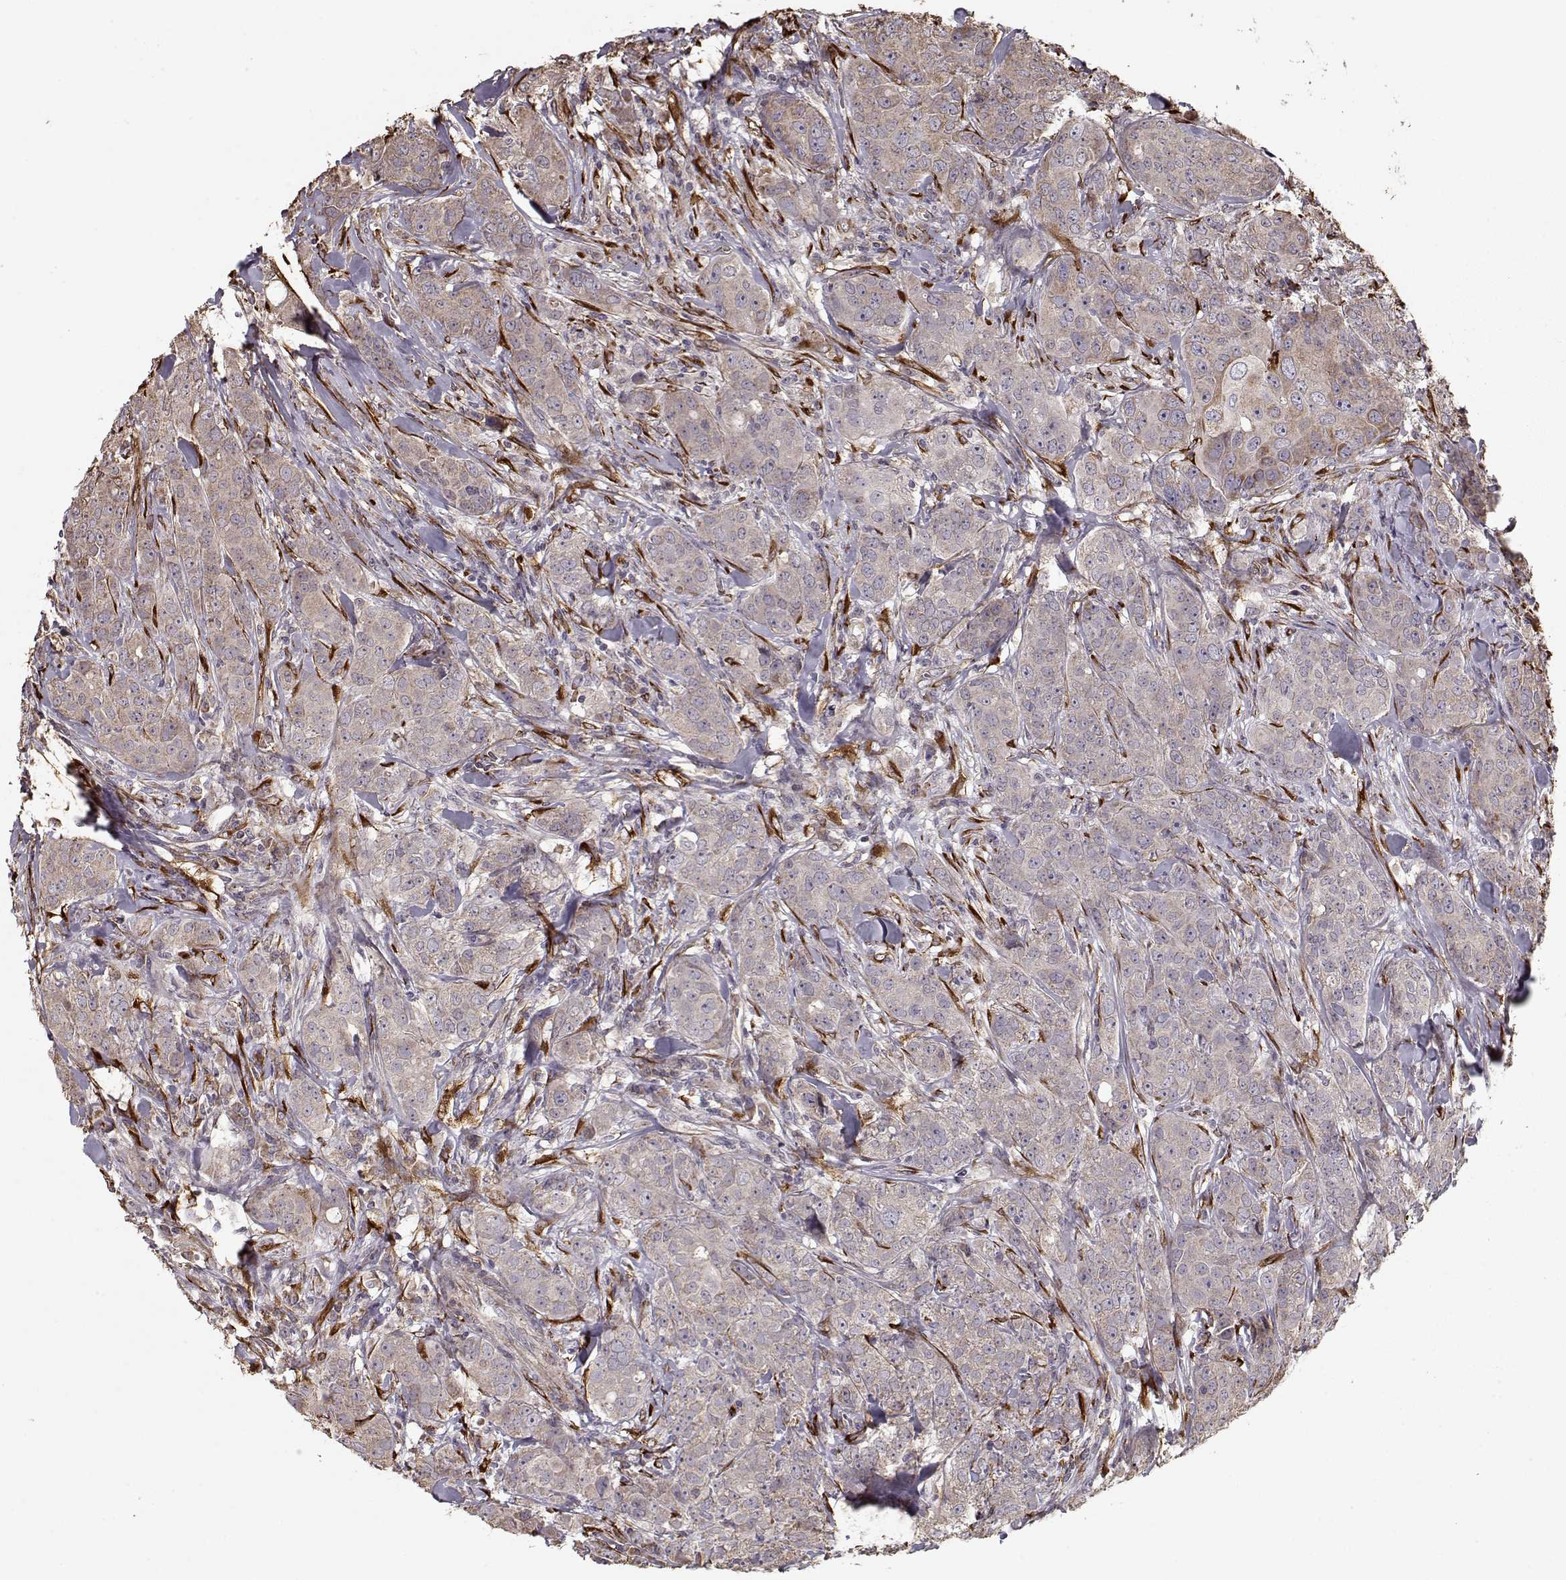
{"staining": {"intensity": "weak", "quantity": ">75%", "location": "cytoplasmic/membranous"}, "tissue": "breast cancer", "cell_type": "Tumor cells", "image_type": "cancer", "snomed": [{"axis": "morphology", "description": "Duct carcinoma"}, {"axis": "topography", "description": "Breast"}], "caption": "Breast cancer was stained to show a protein in brown. There is low levels of weak cytoplasmic/membranous staining in approximately >75% of tumor cells.", "gene": "IMMP1L", "patient": {"sex": "female", "age": 43}}